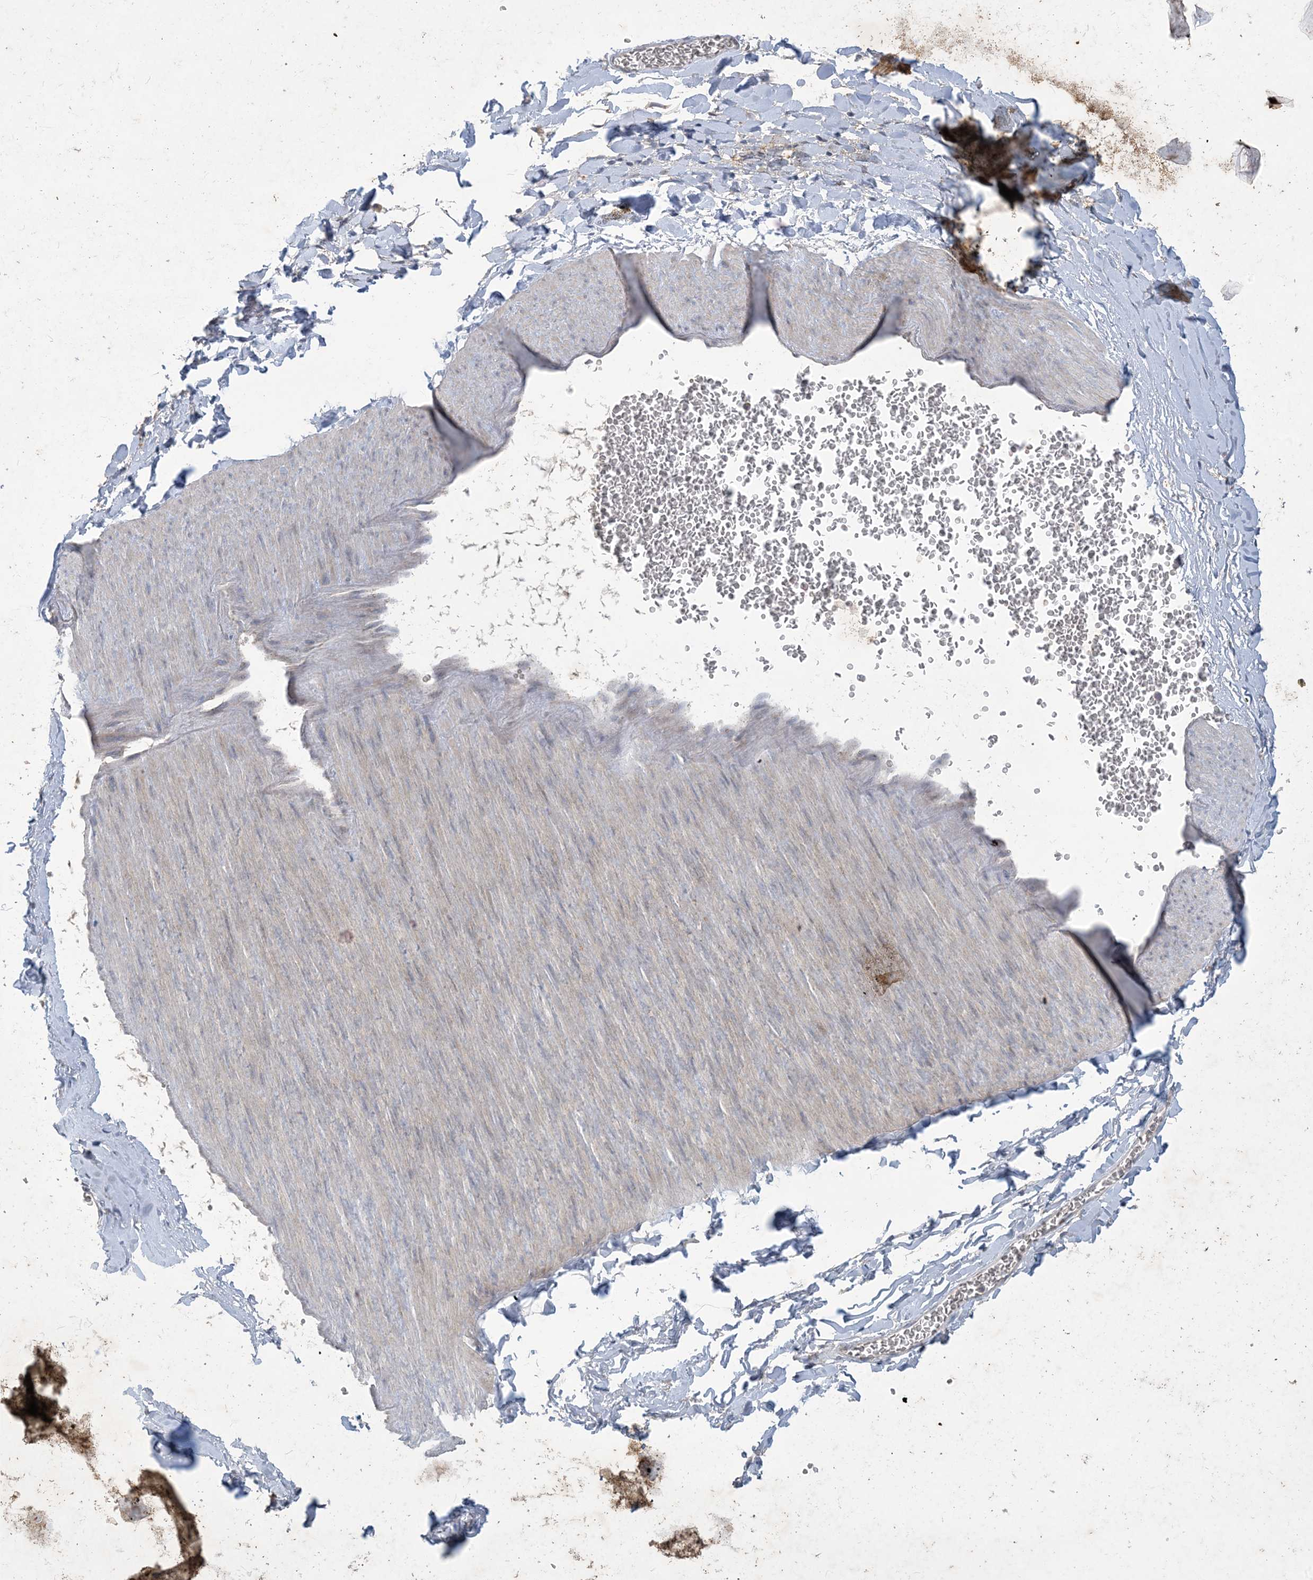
{"staining": {"intensity": "negative", "quantity": "none", "location": "none"}, "tissue": "adipose tissue", "cell_type": "Adipocytes", "image_type": "normal", "snomed": [{"axis": "morphology", "description": "Normal tissue, NOS"}, {"axis": "topography", "description": "Gallbladder"}, {"axis": "topography", "description": "Peripheral nerve tissue"}], "caption": "Immunohistochemical staining of normal adipose tissue reveals no significant staining in adipocytes. The staining is performed using DAB brown chromogen with nuclei counter-stained in using hematoxylin.", "gene": "MRPS18A", "patient": {"sex": "male", "age": 38}}